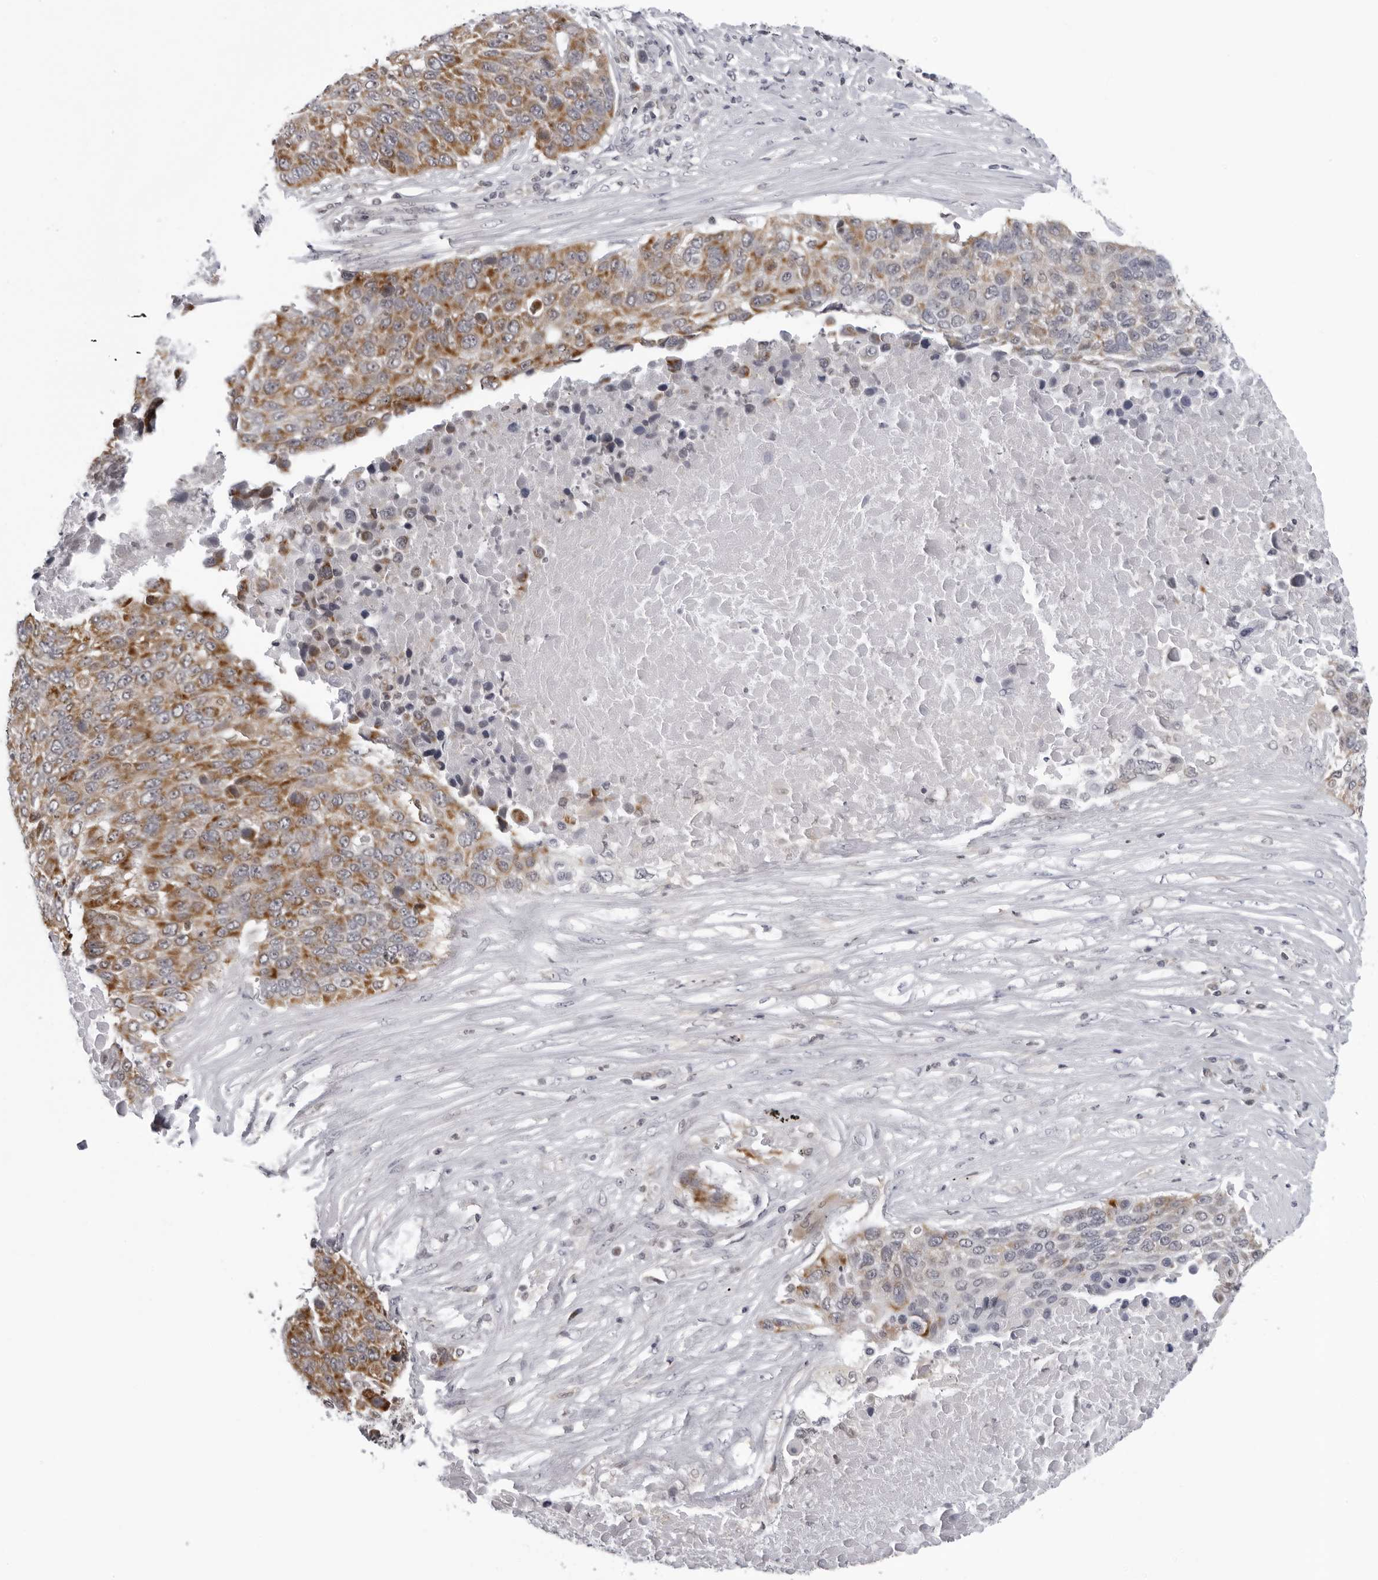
{"staining": {"intensity": "moderate", "quantity": ">75%", "location": "cytoplasmic/membranous"}, "tissue": "lung cancer", "cell_type": "Tumor cells", "image_type": "cancer", "snomed": [{"axis": "morphology", "description": "Squamous cell carcinoma, NOS"}, {"axis": "topography", "description": "Lung"}], "caption": "This histopathology image displays squamous cell carcinoma (lung) stained with immunohistochemistry (IHC) to label a protein in brown. The cytoplasmic/membranous of tumor cells show moderate positivity for the protein. Nuclei are counter-stained blue.", "gene": "MRPS15", "patient": {"sex": "male", "age": 66}}